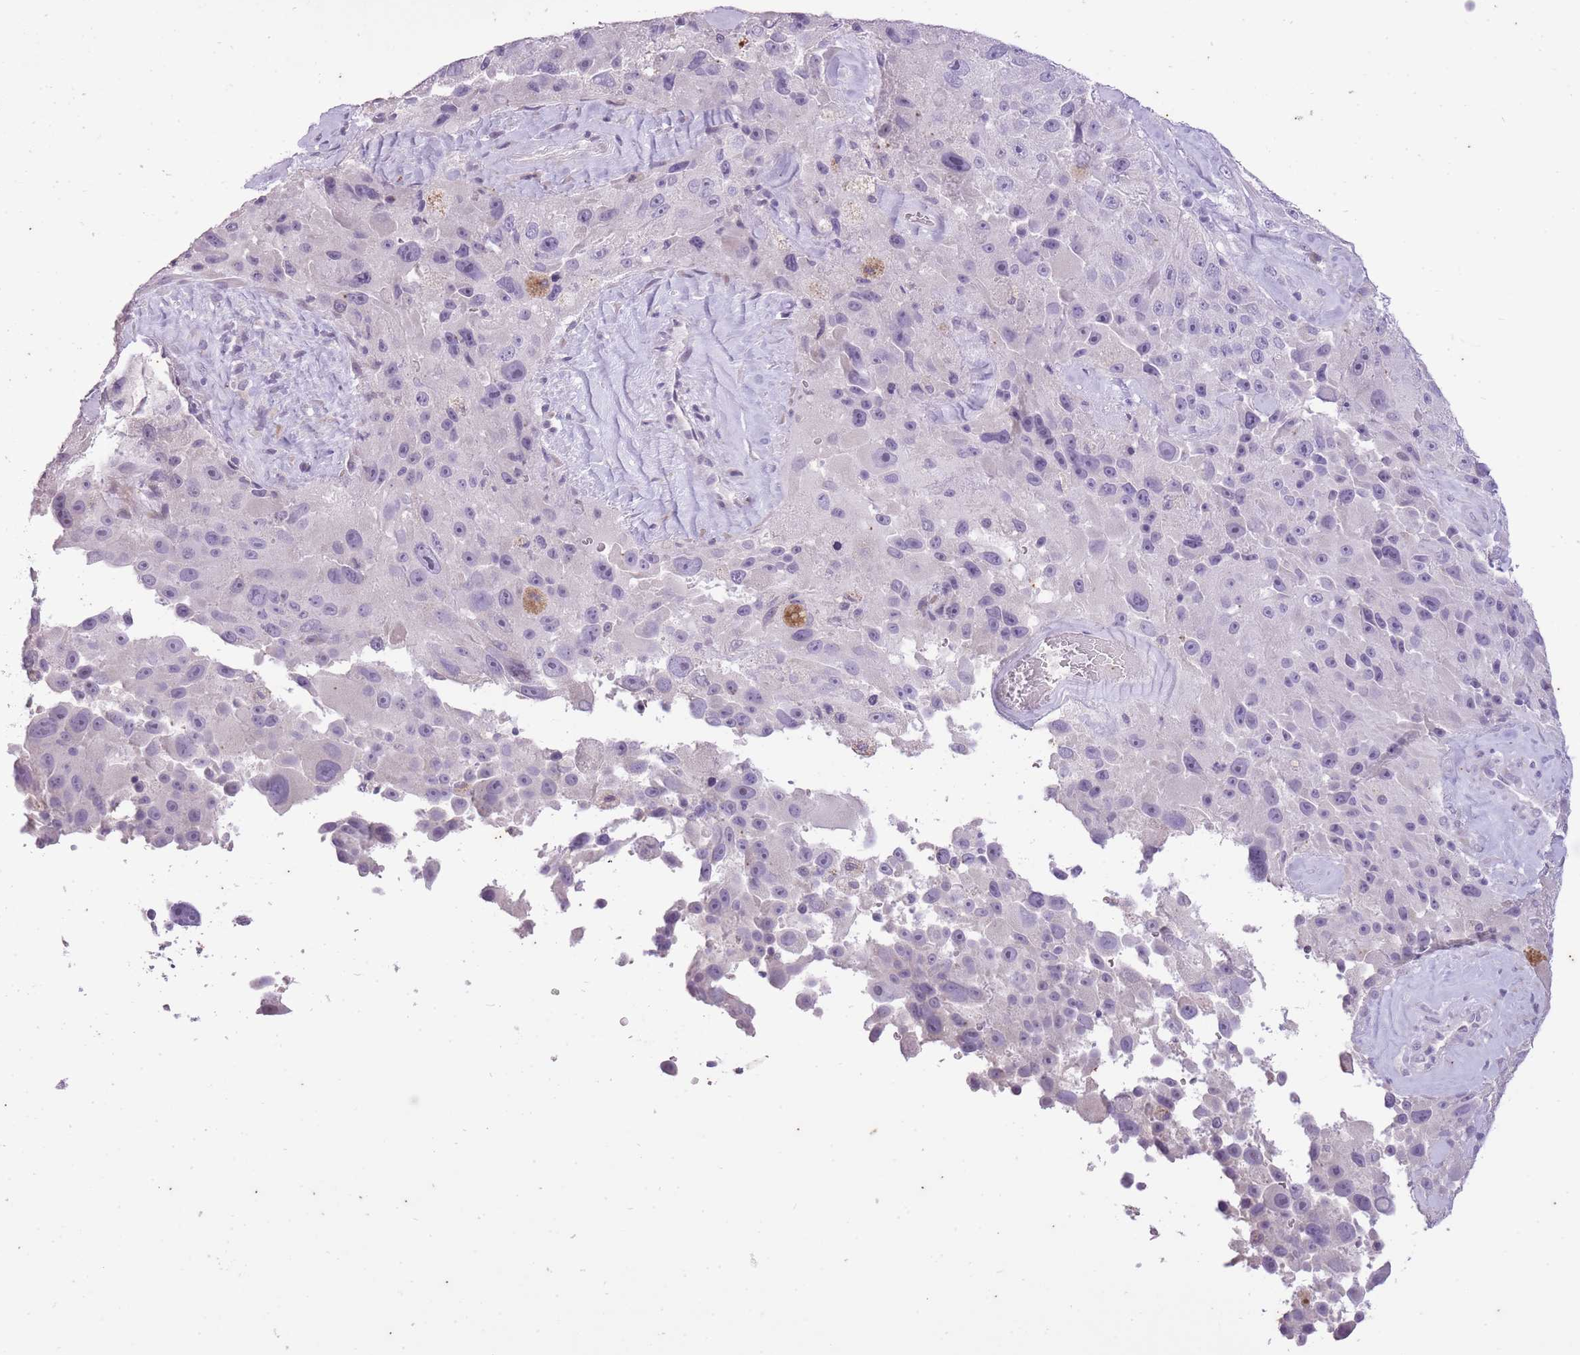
{"staining": {"intensity": "negative", "quantity": "none", "location": "none"}, "tissue": "melanoma", "cell_type": "Tumor cells", "image_type": "cancer", "snomed": [{"axis": "morphology", "description": "Malignant melanoma, Metastatic site"}, {"axis": "topography", "description": "Lymph node"}], "caption": "Melanoma stained for a protein using immunohistochemistry (IHC) demonstrates no staining tumor cells.", "gene": "CNTNAP3", "patient": {"sex": "male", "age": 62}}